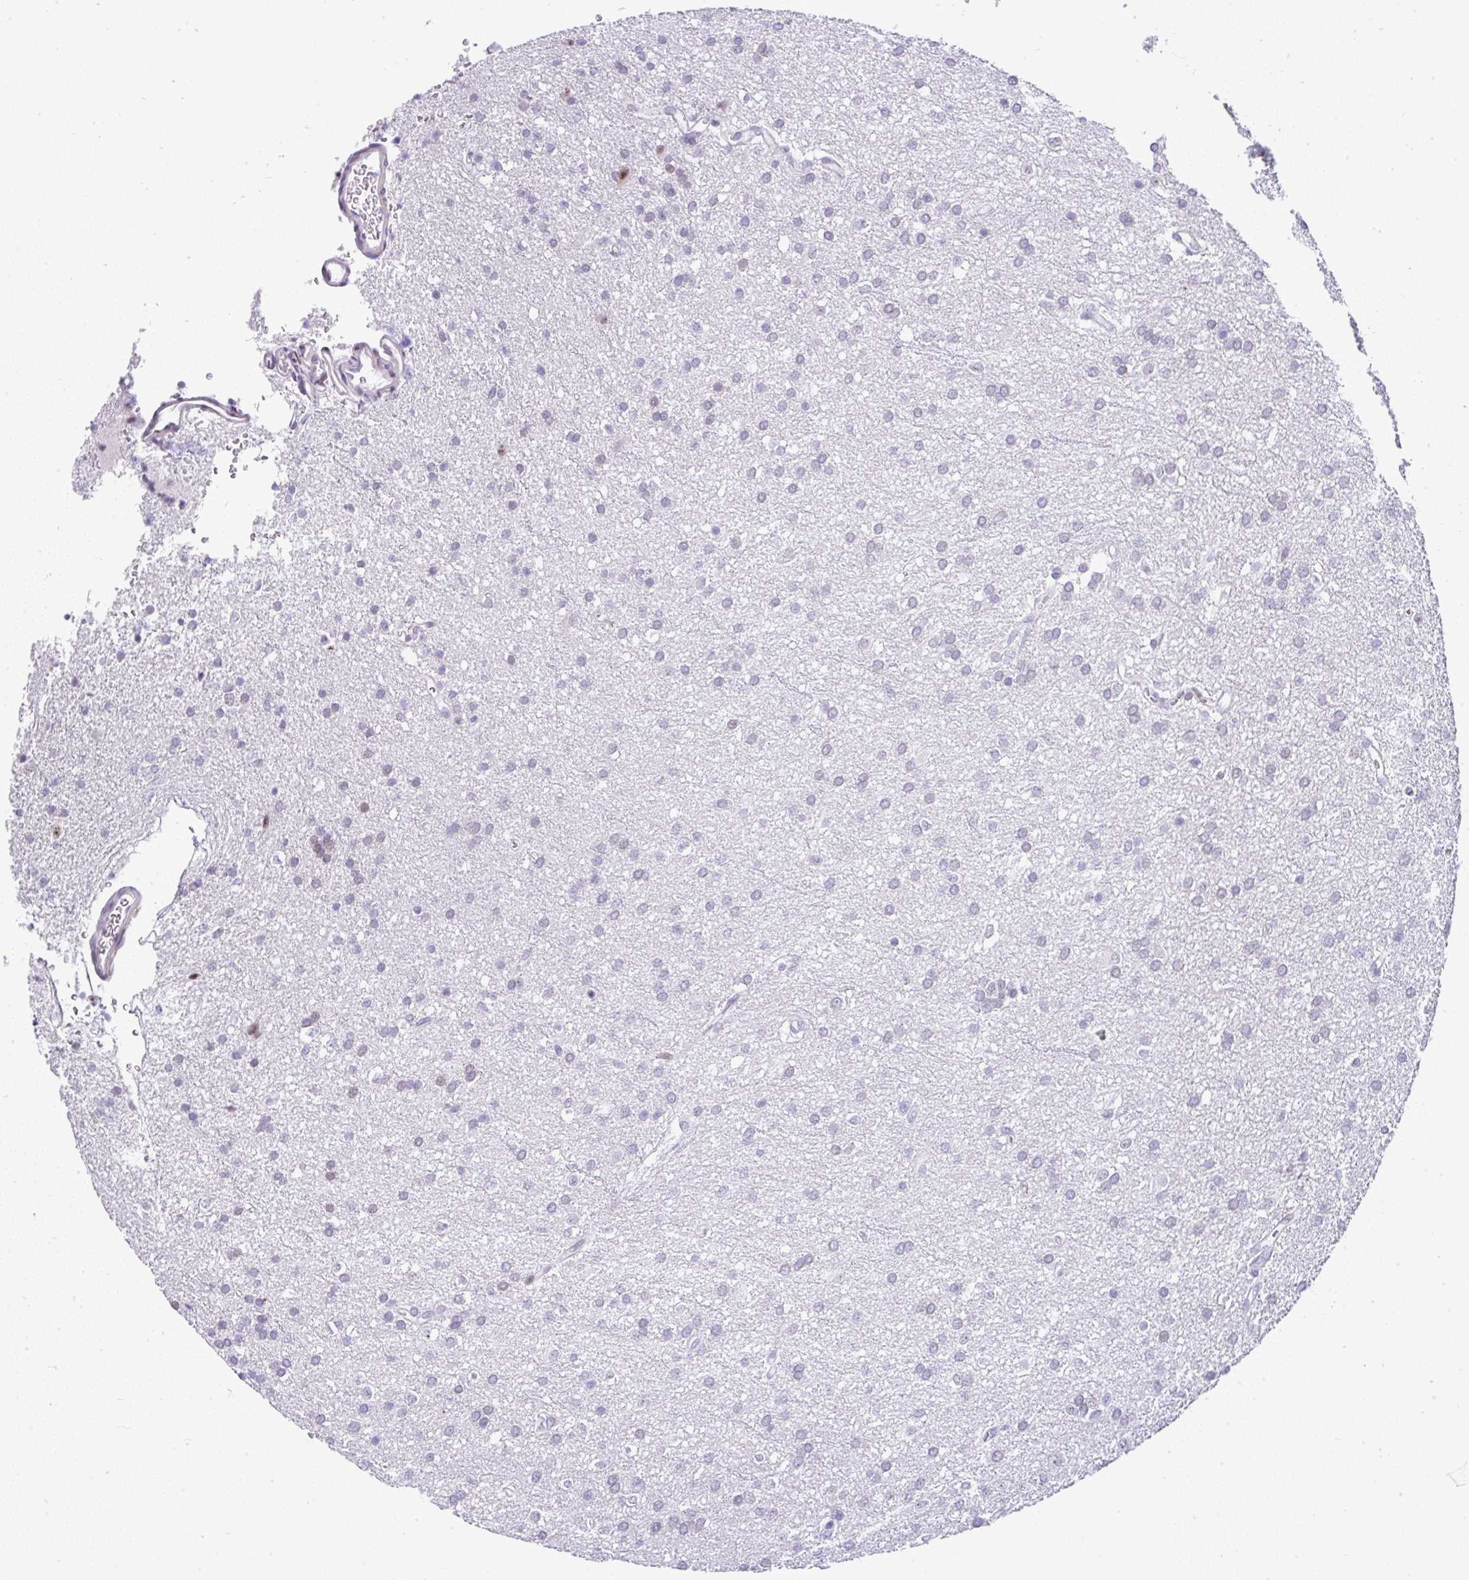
{"staining": {"intensity": "negative", "quantity": "none", "location": "none"}, "tissue": "glioma", "cell_type": "Tumor cells", "image_type": "cancer", "snomed": [{"axis": "morphology", "description": "Glioma, malignant, Low grade"}, {"axis": "topography", "description": "Brain"}], "caption": "The immunohistochemistry photomicrograph has no significant expression in tumor cells of glioma tissue.", "gene": "NR1D2", "patient": {"sex": "female", "age": 33}}